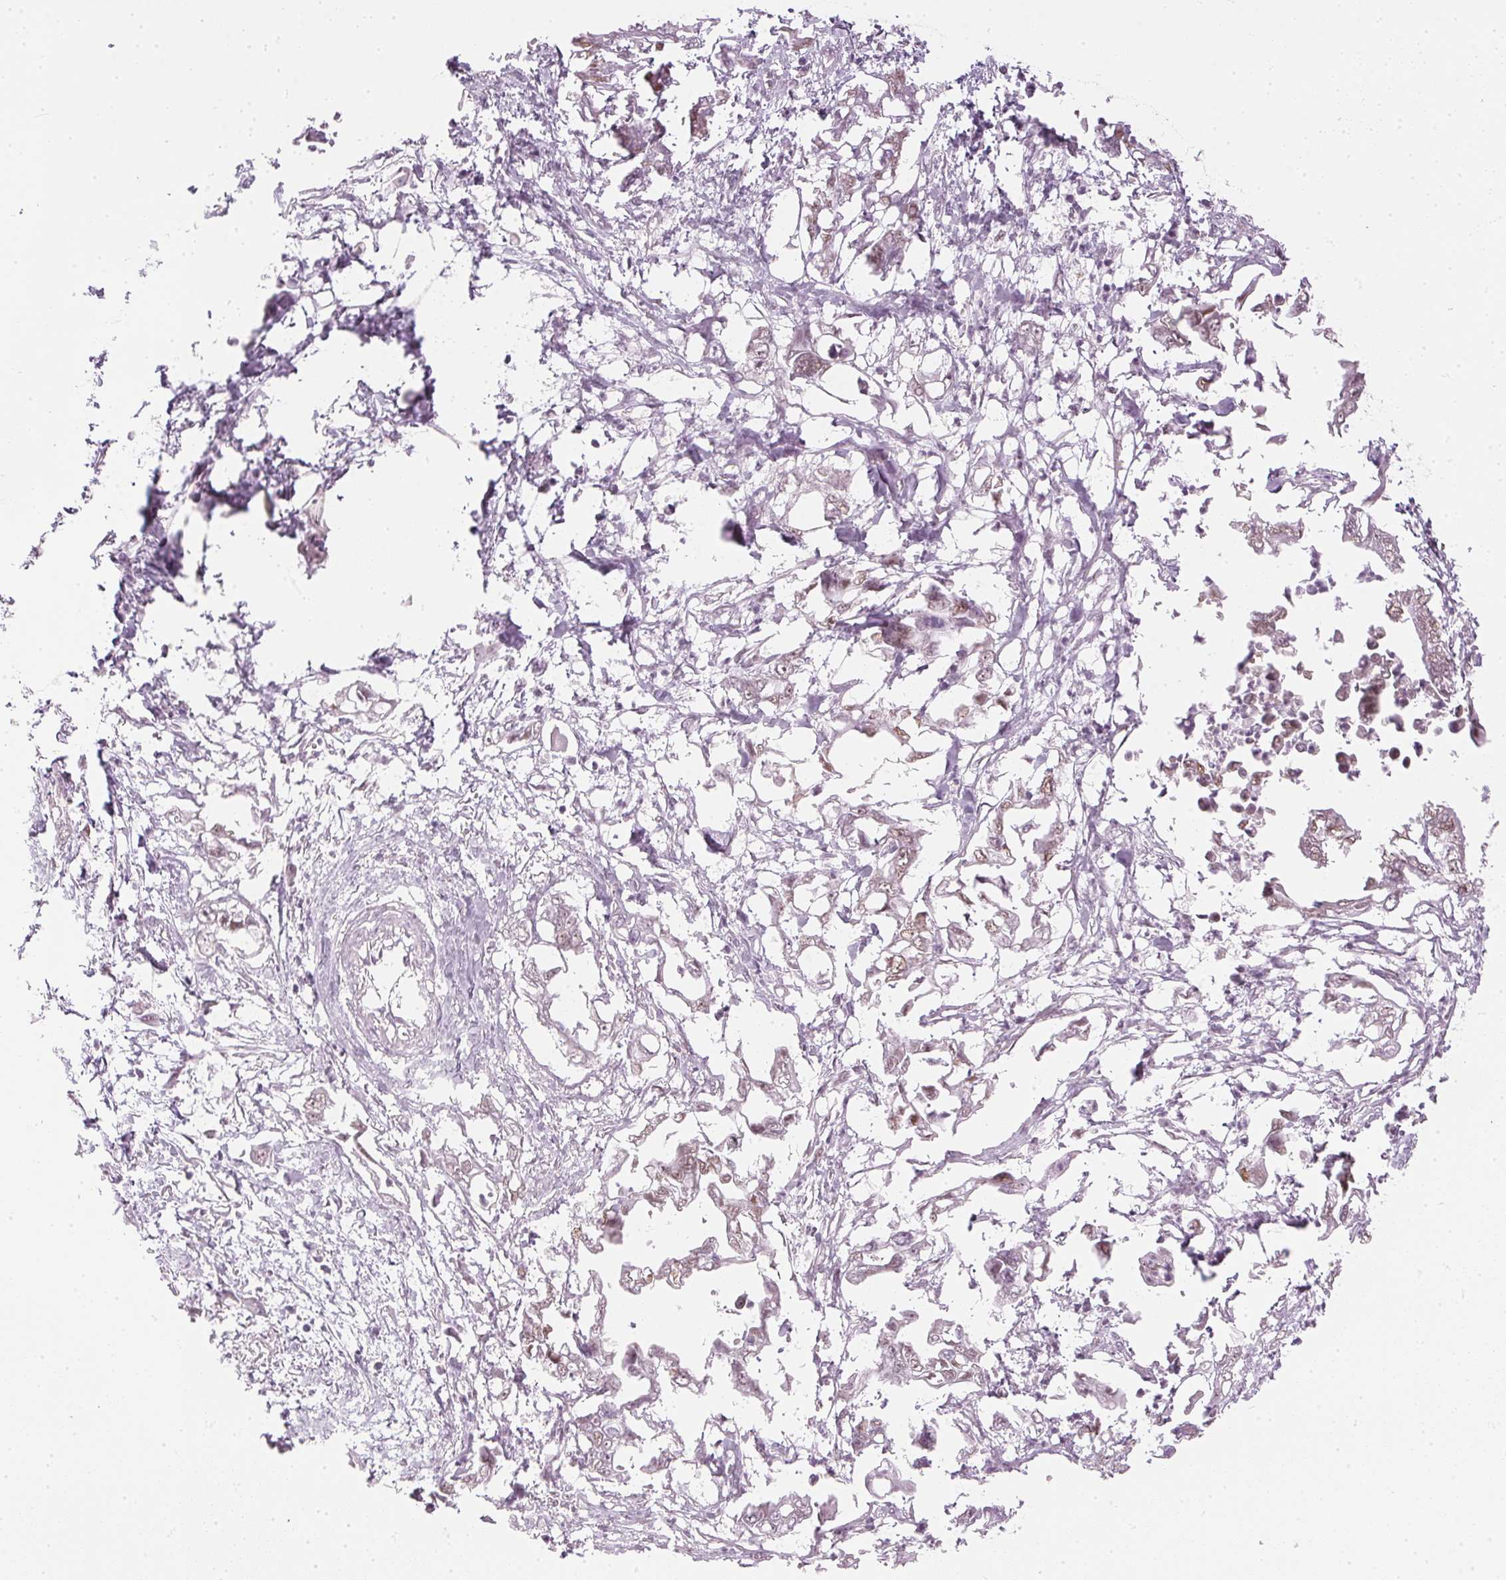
{"staining": {"intensity": "weak", "quantity": "25%-75%", "location": "nuclear"}, "tissue": "pancreatic cancer", "cell_type": "Tumor cells", "image_type": "cancer", "snomed": [{"axis": "morphology", "description": "Adenocarcinoma, NOS"}, {"axis": "topography", "description": "Pancreas"}], "caption": "Brown immunohistochemical staining in pancreatic cancer reveals weak nuclear staining in approximately 25%-75% of tumor cells. (IHC, brightfield microscopy, high magnification).", "gene": "SLC39A3", "patient": {"sex": "male", "age": 61}}